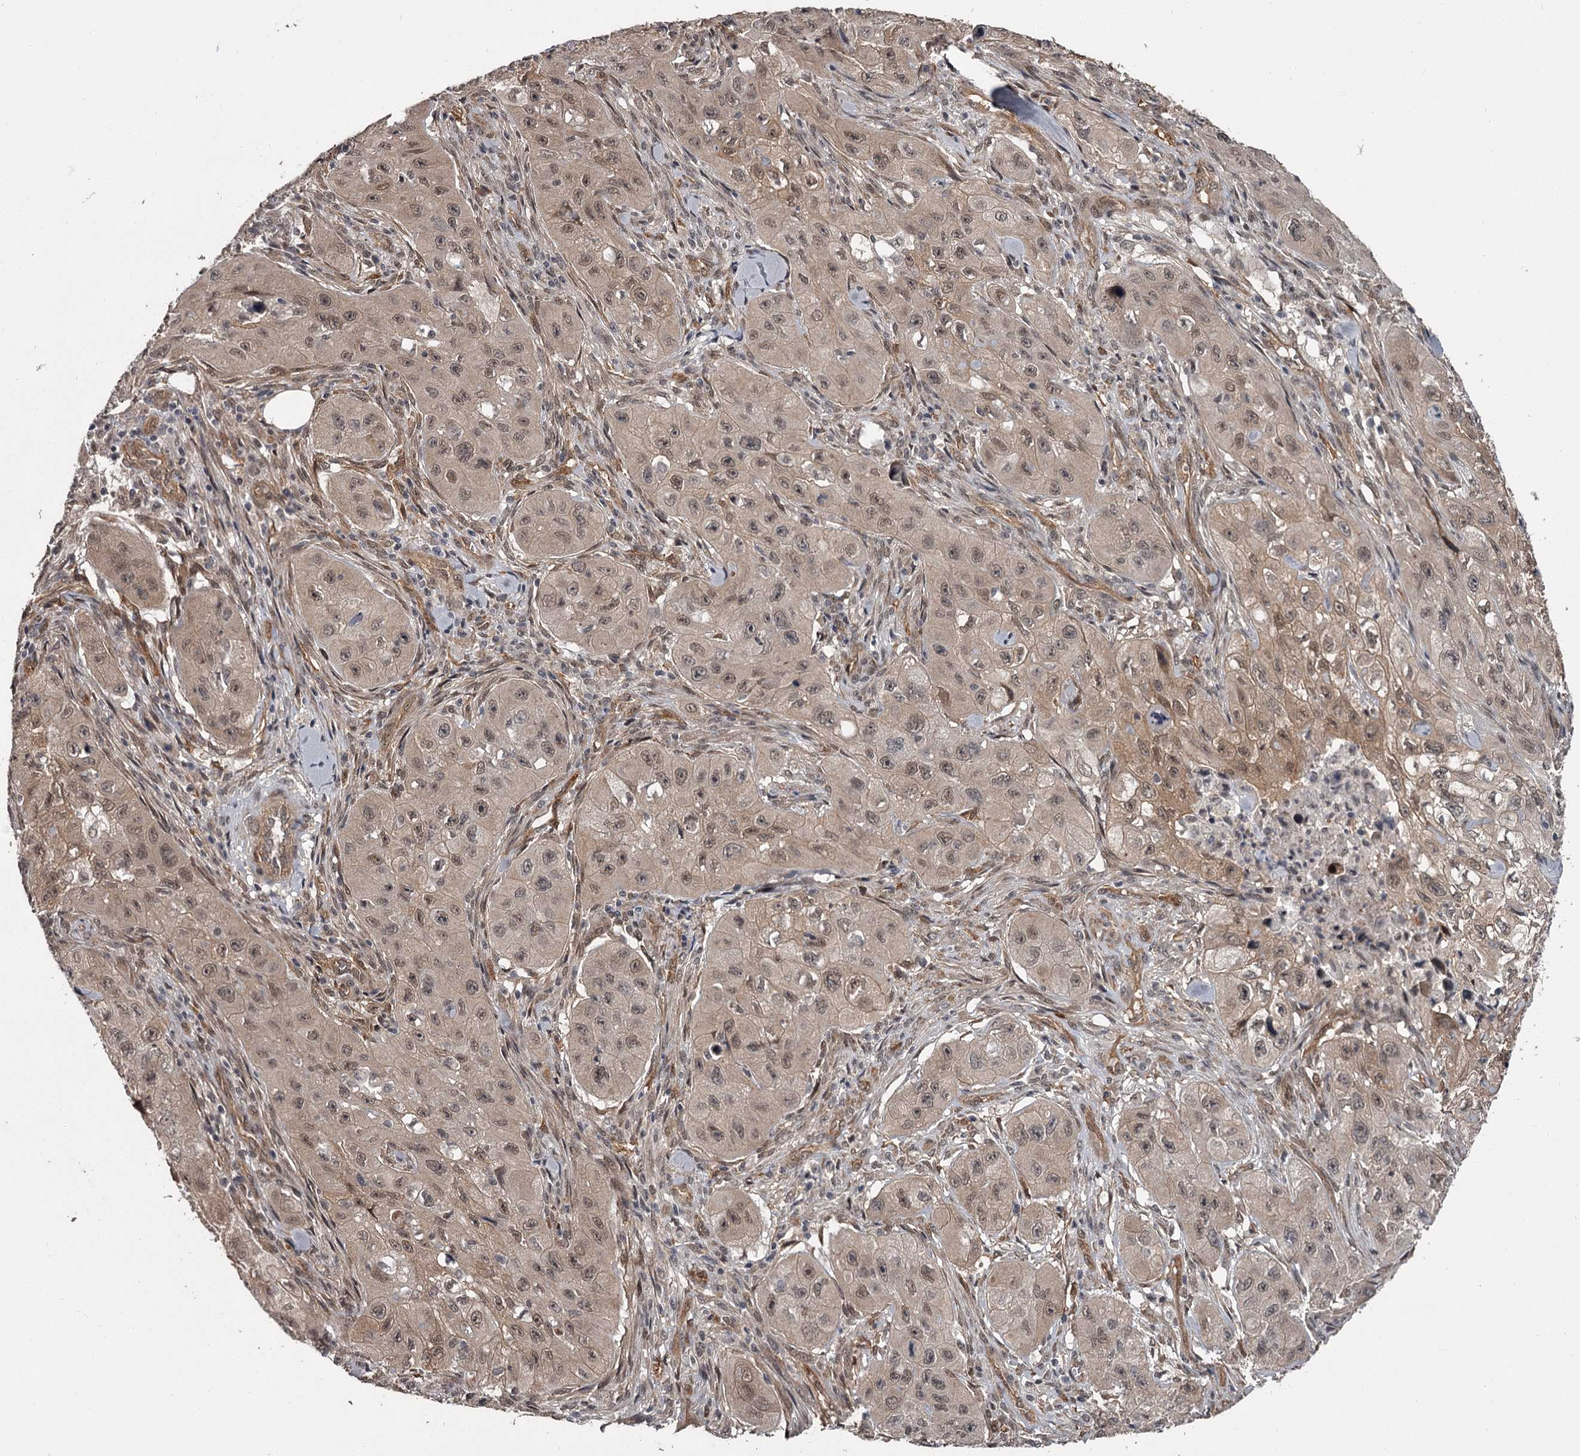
{"staining": {"intensity": "weak", "quantity": ">75%", "location": "cytoplasmic/membranous,nuclear"}, "tissue": "skin cancer", "cell_type": "Tumor cells", "image_type": "cancer", "snomed": [{"axis": "morphology", "description": "Squamous cell carcinoma, NOS"}, {"axis": "topography", "description": "Skin"}, {"axis": "topography", "description": "Subcutis"}], "caption": "Skin cancer stained with a protein marker displays weak staining in tumor cells.", "gene": "CDC42EP2", "patient": {"sex": "male", "age": 73}}